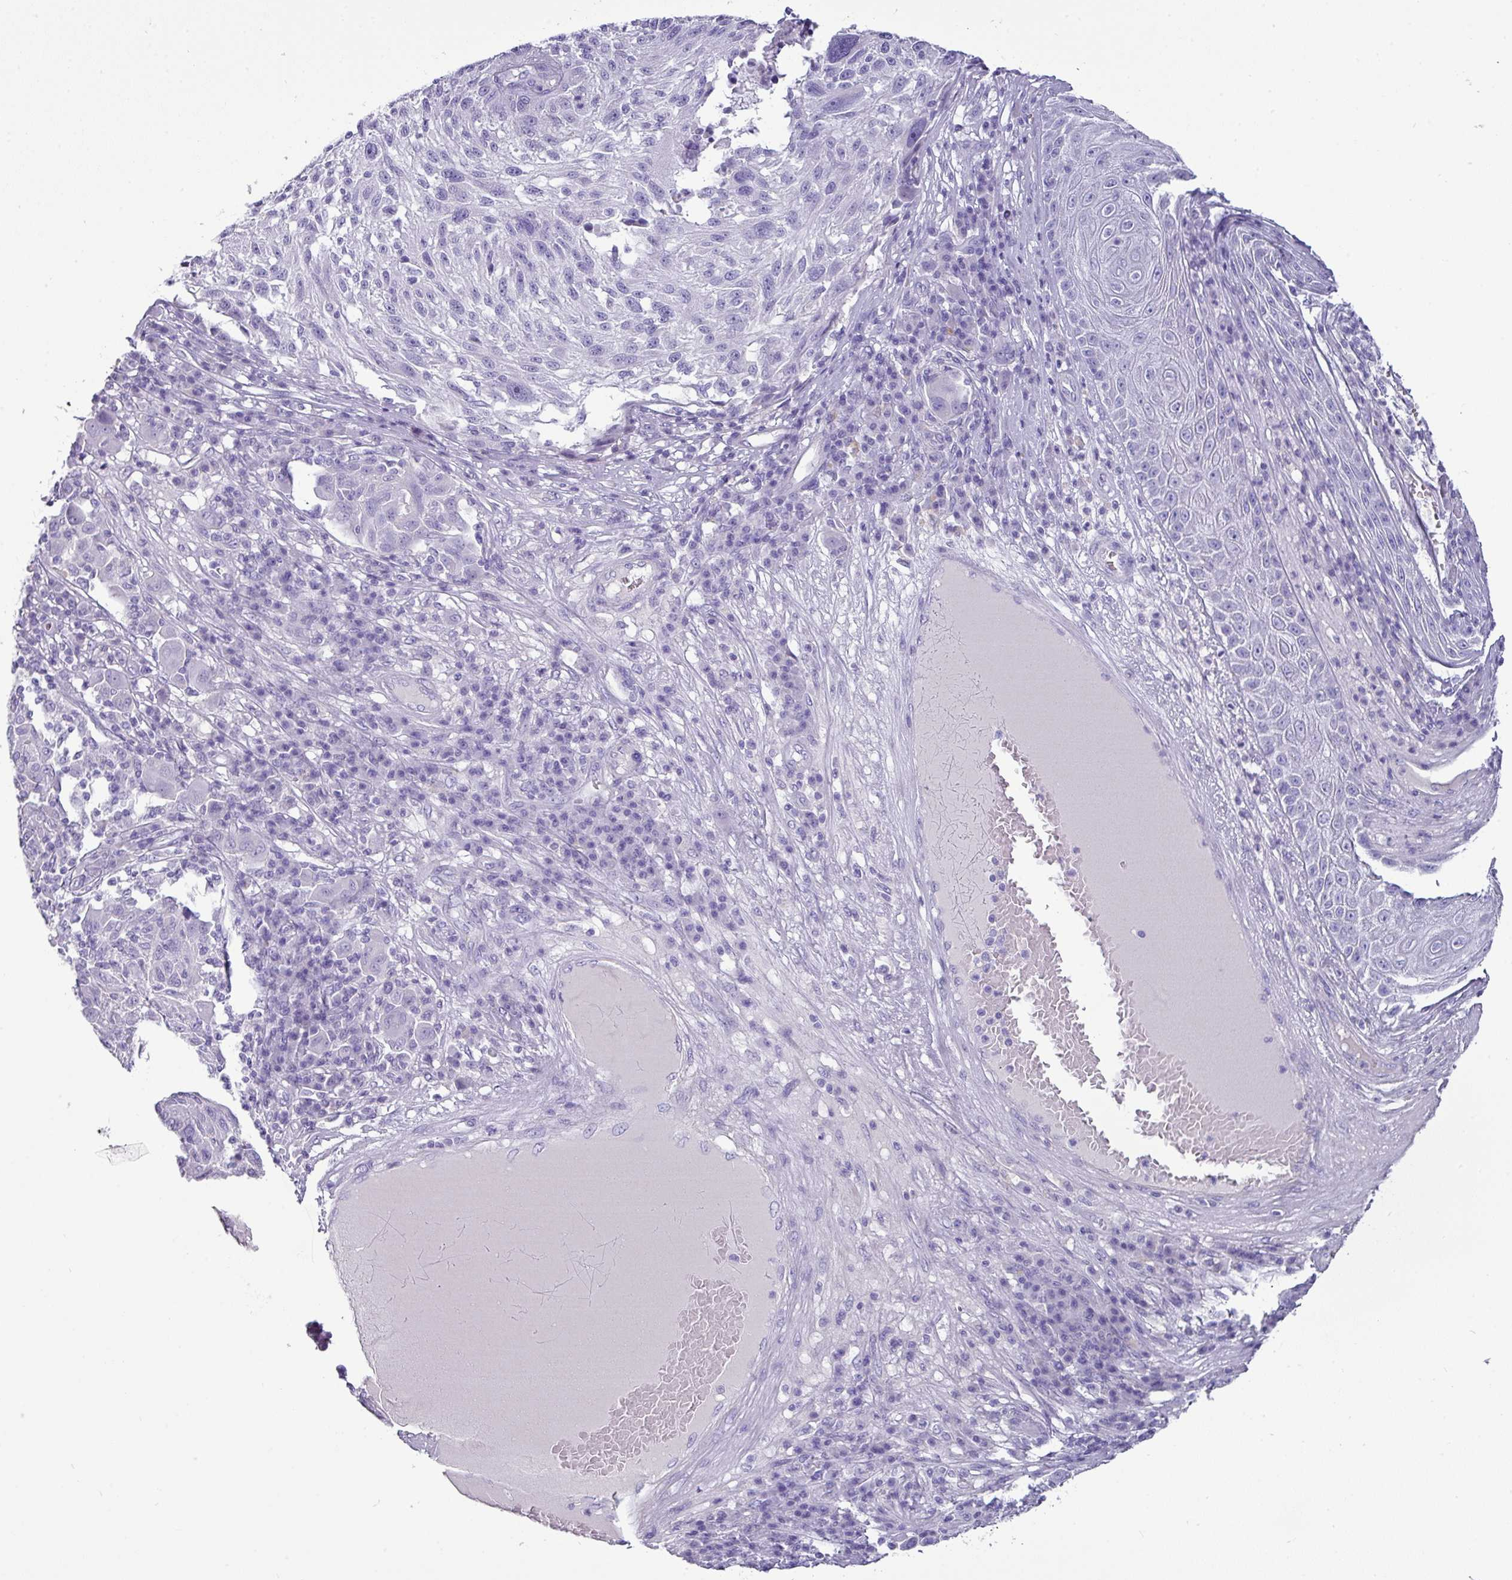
{"staining": {"intensity": "negative", "quantity": "none", "location": "none"}, "tissue": "melanoma", "cell_type": "Tumor cells", "image_type": "cancer", "snomed": [{"axis": "morphology", "description": "Malignant melanoma, NOS"}, {"axis": "topography", "description": "Skin"}], "caption": "IHC micrograph of melanoma stained for a protein (brown), which demonstrates no positivity in tumor cells.", "gene": "GSTA3", "patient": {"sex": "male", "age": 53}}